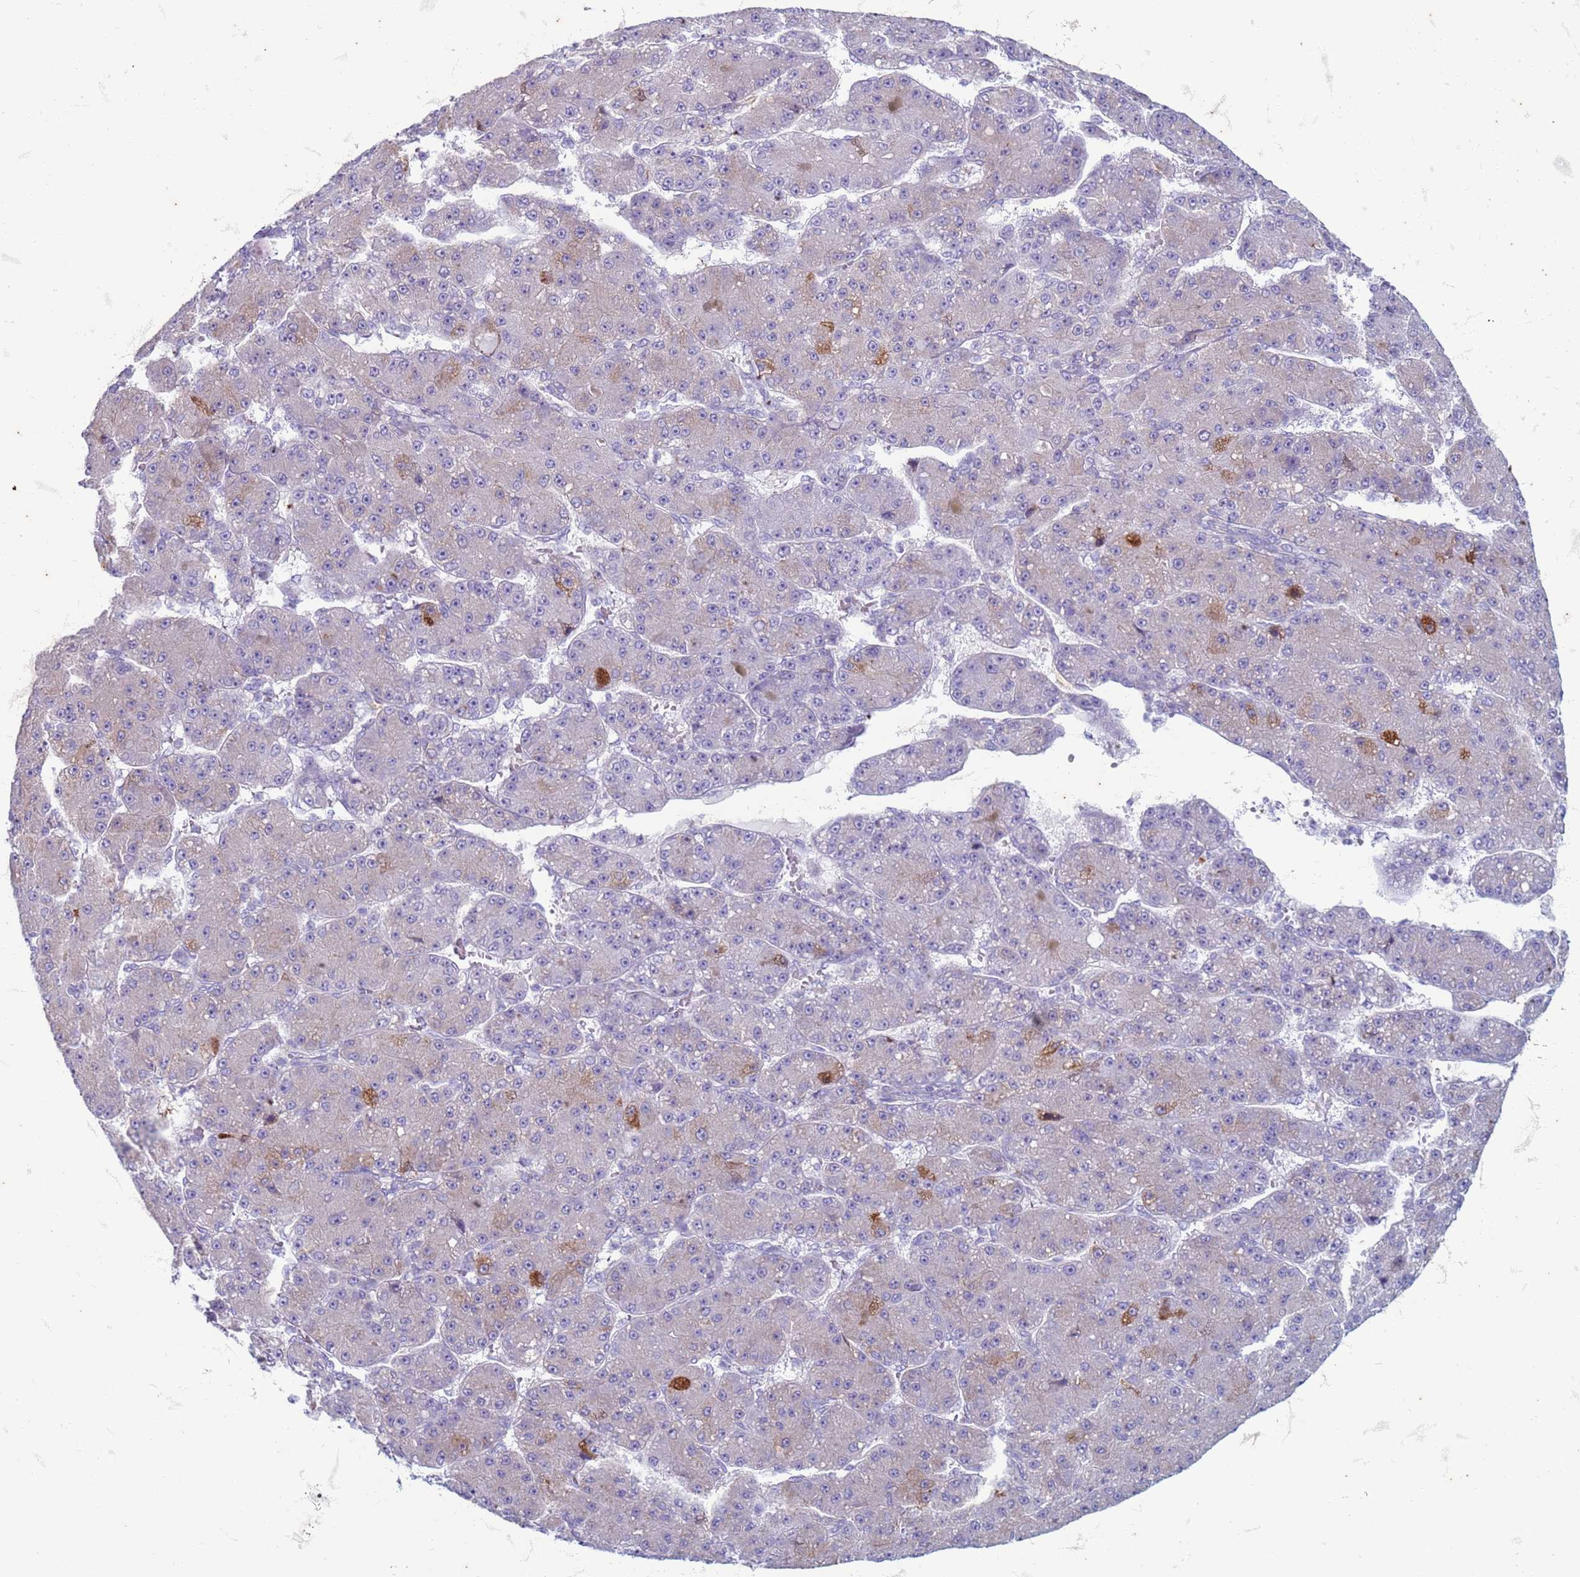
{"staining": {"intensity": "negative", "quantity": "none", "location": "none"}, "tissue": "liver cancer", "cell_type": "Tumor cells", "image_type": "cancer", "snomed": [{"axis": "morphology", "description": "Carcinoma, Hepatocellular, NOS"}, {"axis": "topography", "description": "Liver"}], "caption": "DAB immunohistochemical staining of liver hepatocellular carcinoma shows no significant expression in tumor cells.", "gene": "SUCO", "patient": {"sex": "male", "age": 67}}